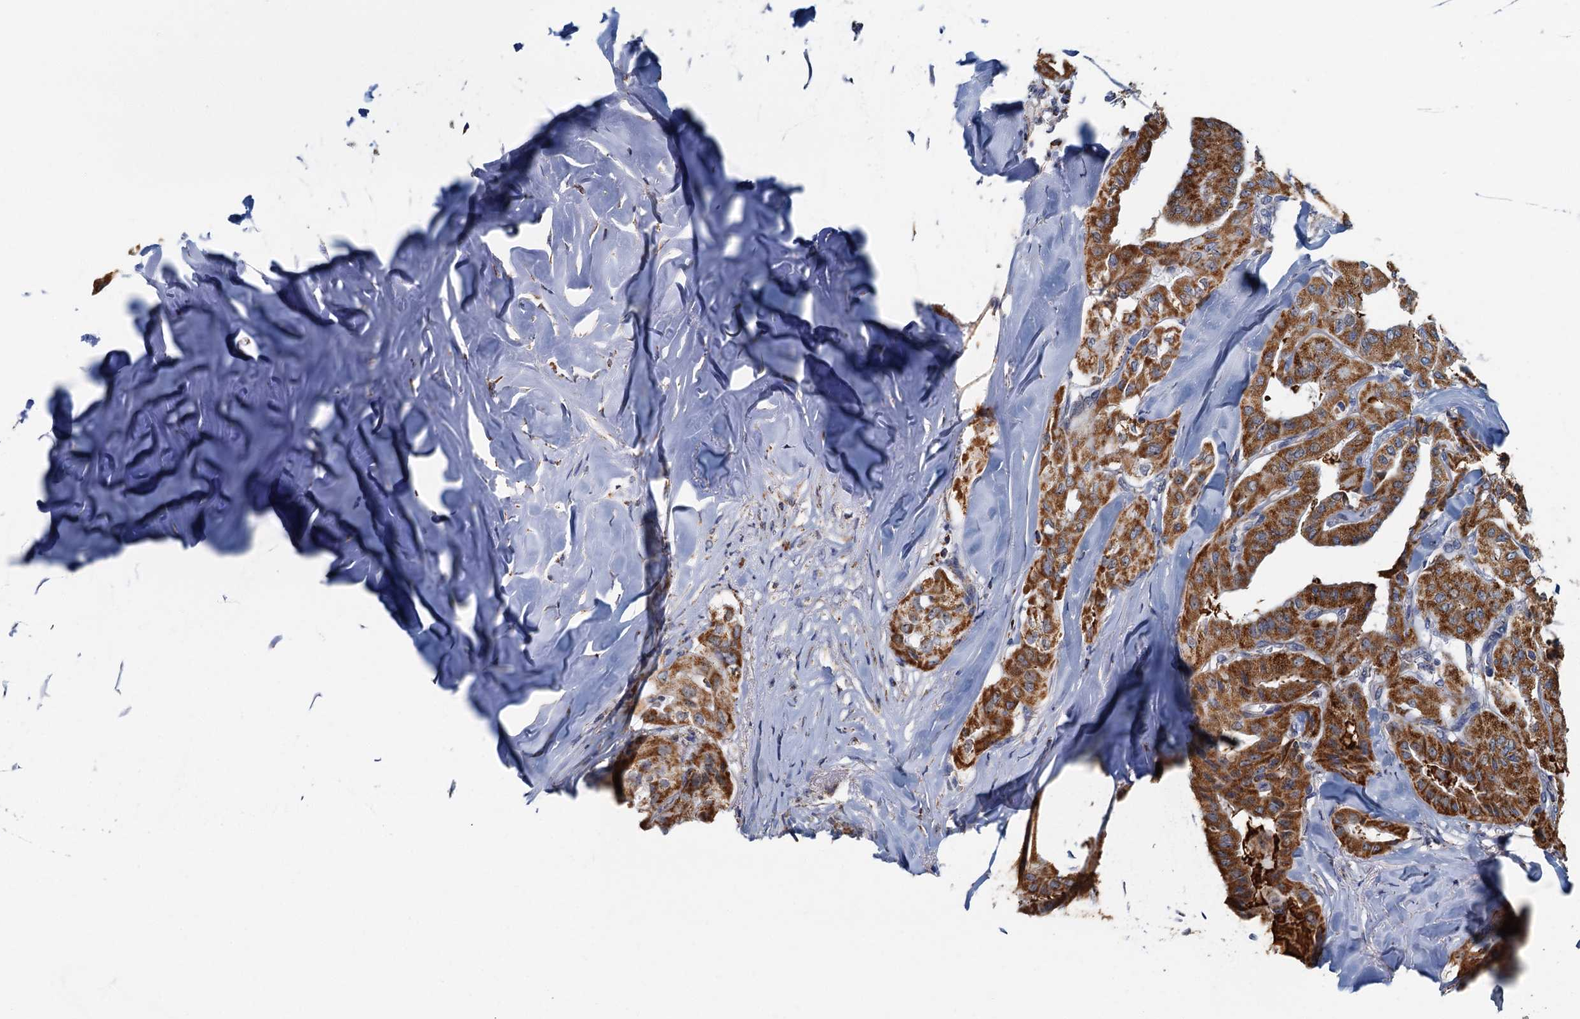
{"staining": {"intensity": "strong", "quantity": ">75%", "location": "cytoplasmic/membranous"}, "tissue": "thyroid cancer", "cell_type": "Tumor cells", "image_type": "cancer", "snomed": [{"axis": "morphology", "description": "Papillary adenocarcinoma, NOS"}, {"axis": "topography", "description": "Thyroid gland"}], "caption": "Tumor cells show strong cytoplasmic/membranous staining in approximately >75% of cells in thyroid cancer (papillary adenocarcinoma).", "gene": "RAD9B", "patient": {"sex": "female", "age": 59}}